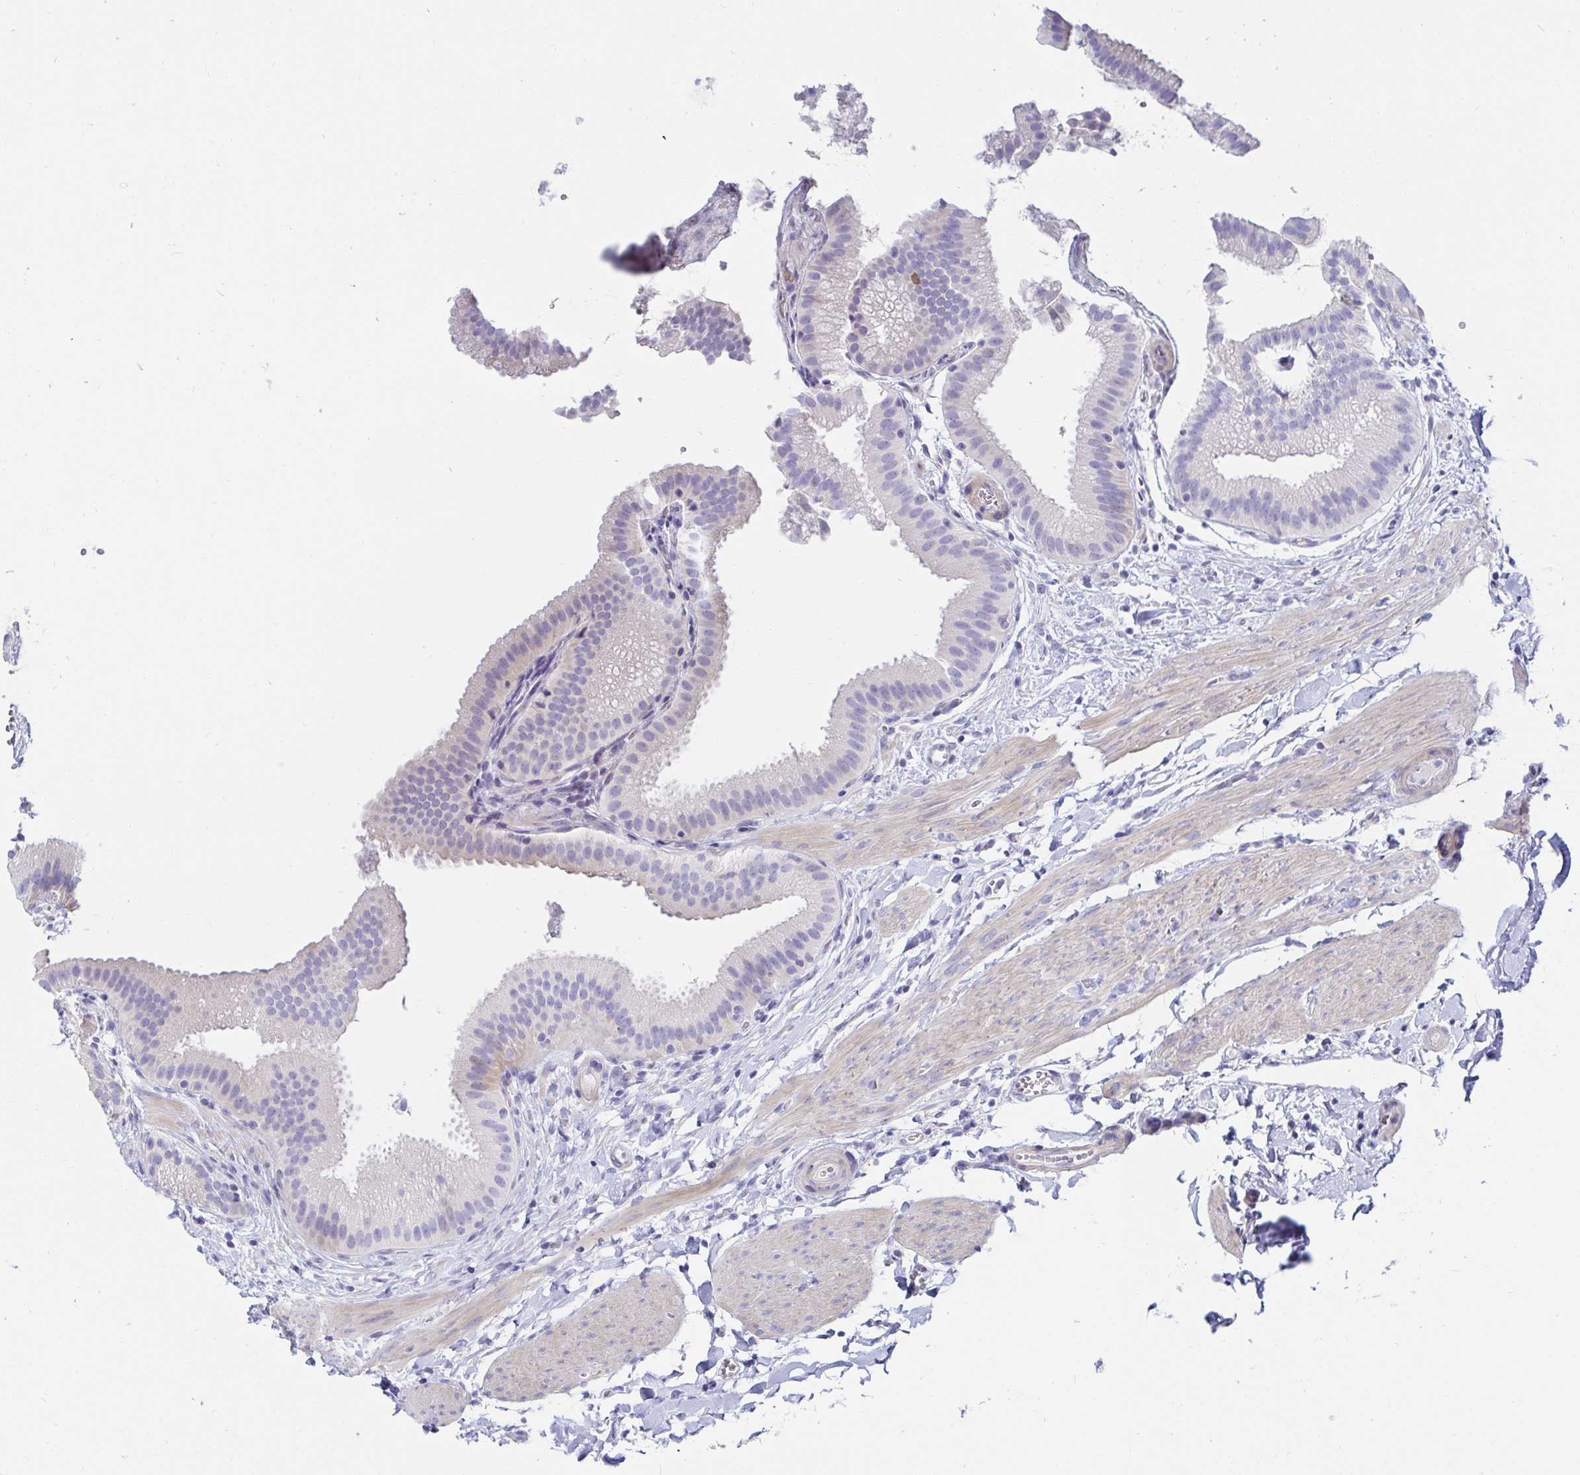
{"staining": {"intensity": "negative", "quantity": "none", "location": "none"}, "tissue": "gallbladder", "cell_type": "Glandular cells", "image_type": "normal", "snomed": [{"axis": "morphology", "description": "Normal tissue, NOS"}, {"axis": "topography", "description": "Gallbladder"}], "caption": "Glandular cells are negative for protein expression in unremarkable human gallbladder.", "gene": "C4orf17", "patient": {"sex": "female", "age": 63}}